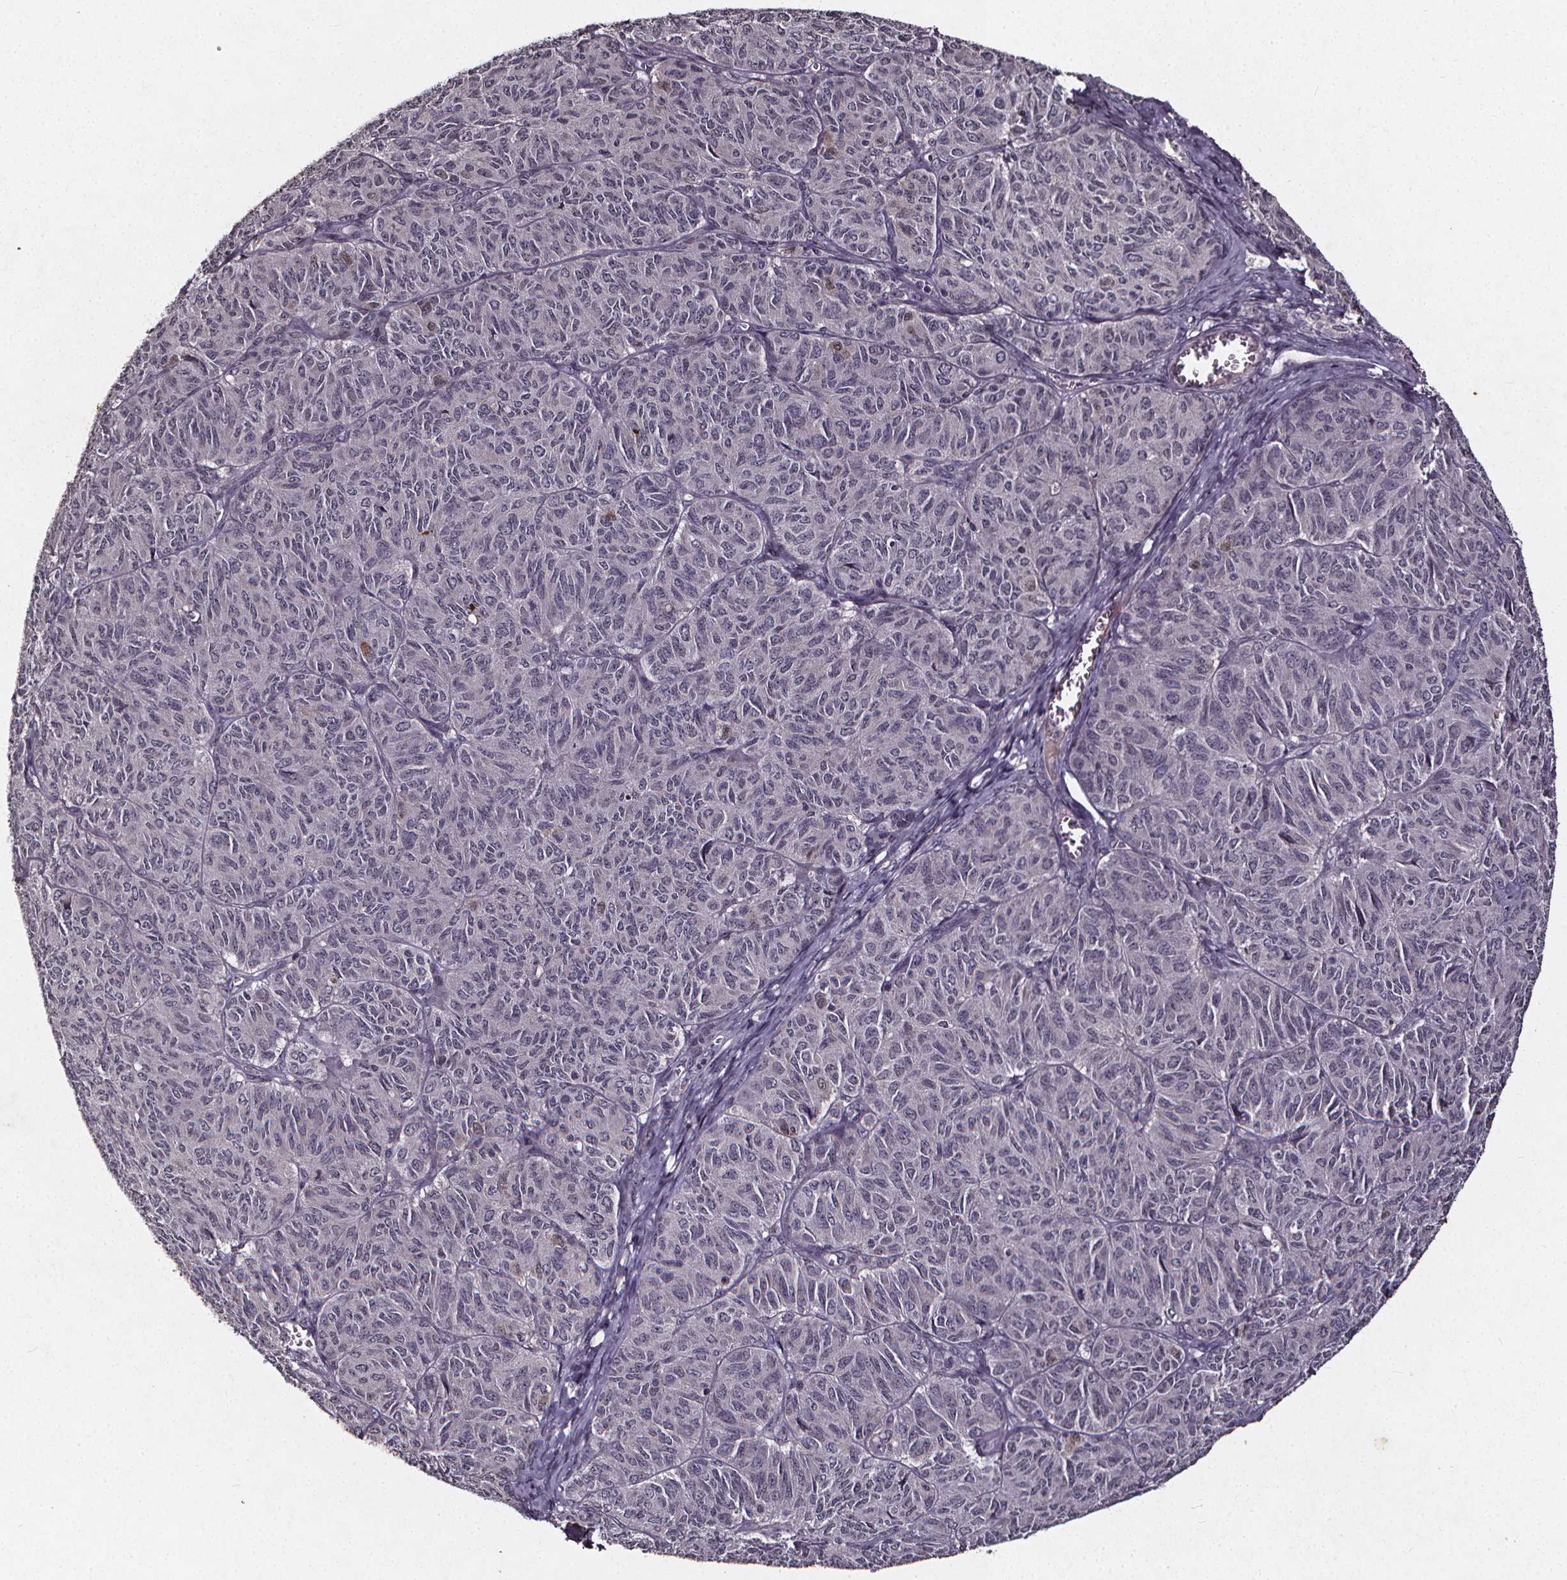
{"staining": {"intensity": "negative", "quantity": "none", "location": "none"}, "tissue": "ovarian cancer", "cell_type": "Tumor cells", "image_type": "cancer", "snomed": [{"axis": "morphology", "description": "Carcinoma, endometroid"}, {"axis": "topography", "description": "Ovary"}], "caption": "A micrograph of human endometroid carcinoma (ovarian) is negative for staining in tumor cells.", "gene": "SPAG8", "patient": {"sex": "female", "age": 80}}